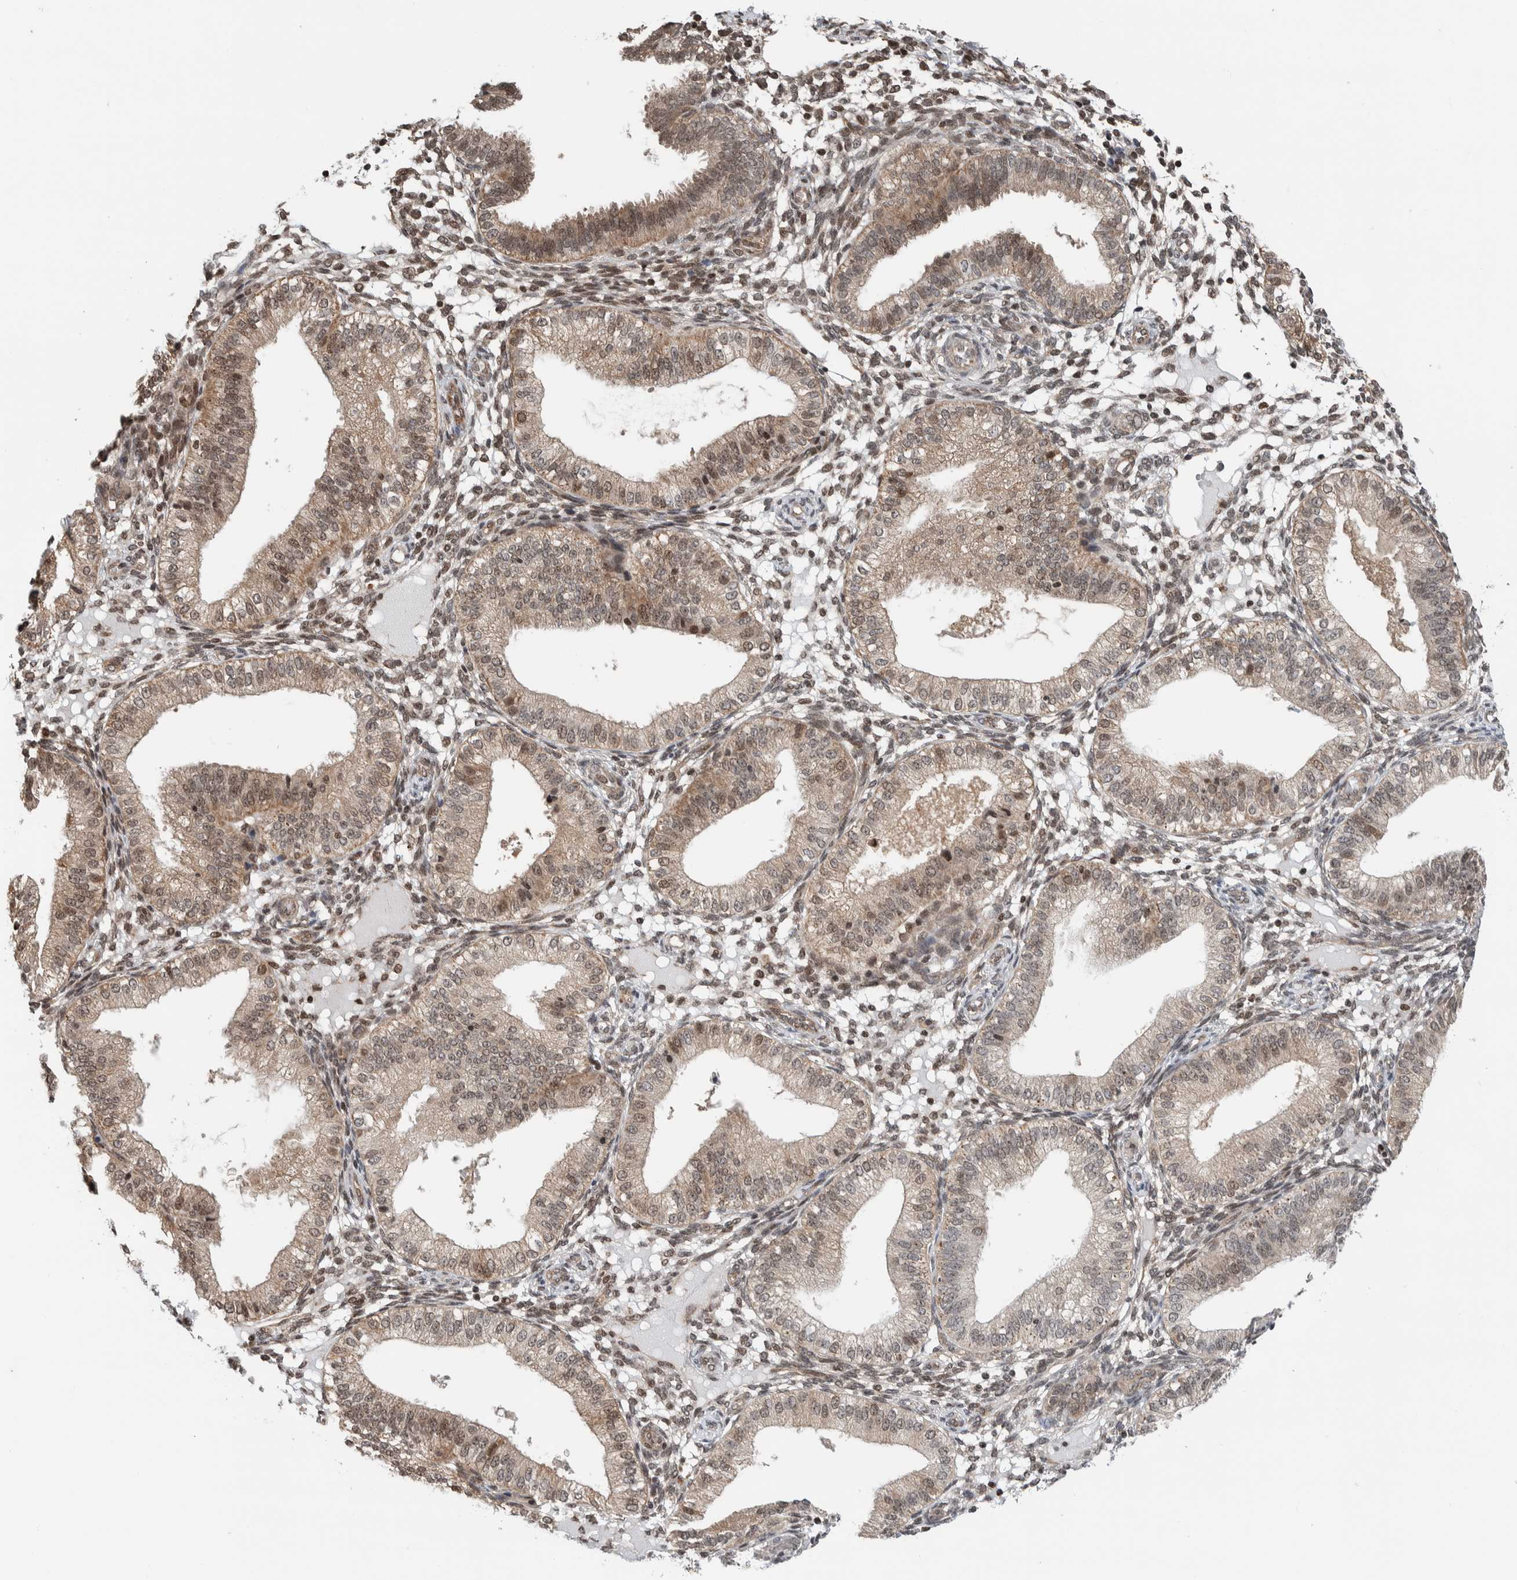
{"staining": {"intensity": "moderate", "quantity": "25%-75%", "location": "nuclear"}, "tissue": "endometrium", "cell_type": "Cells in endometrial stroma", "image_type": "normal", "snomed": [{"axis": "morphology", "description": "Normal tissue, NOS"}, {"axis": "topography", "description": "Endometrium"}], "caption": "This histopathology image shows immunohistochemistry (IHC) staining of unremarkable endometrium, with medium moderate nuclear positivity in approximately 25%-75% of cells in endometrial stroma.", "gene": "NPLOC4", "patient": {"sex": "female", "age": 39}}